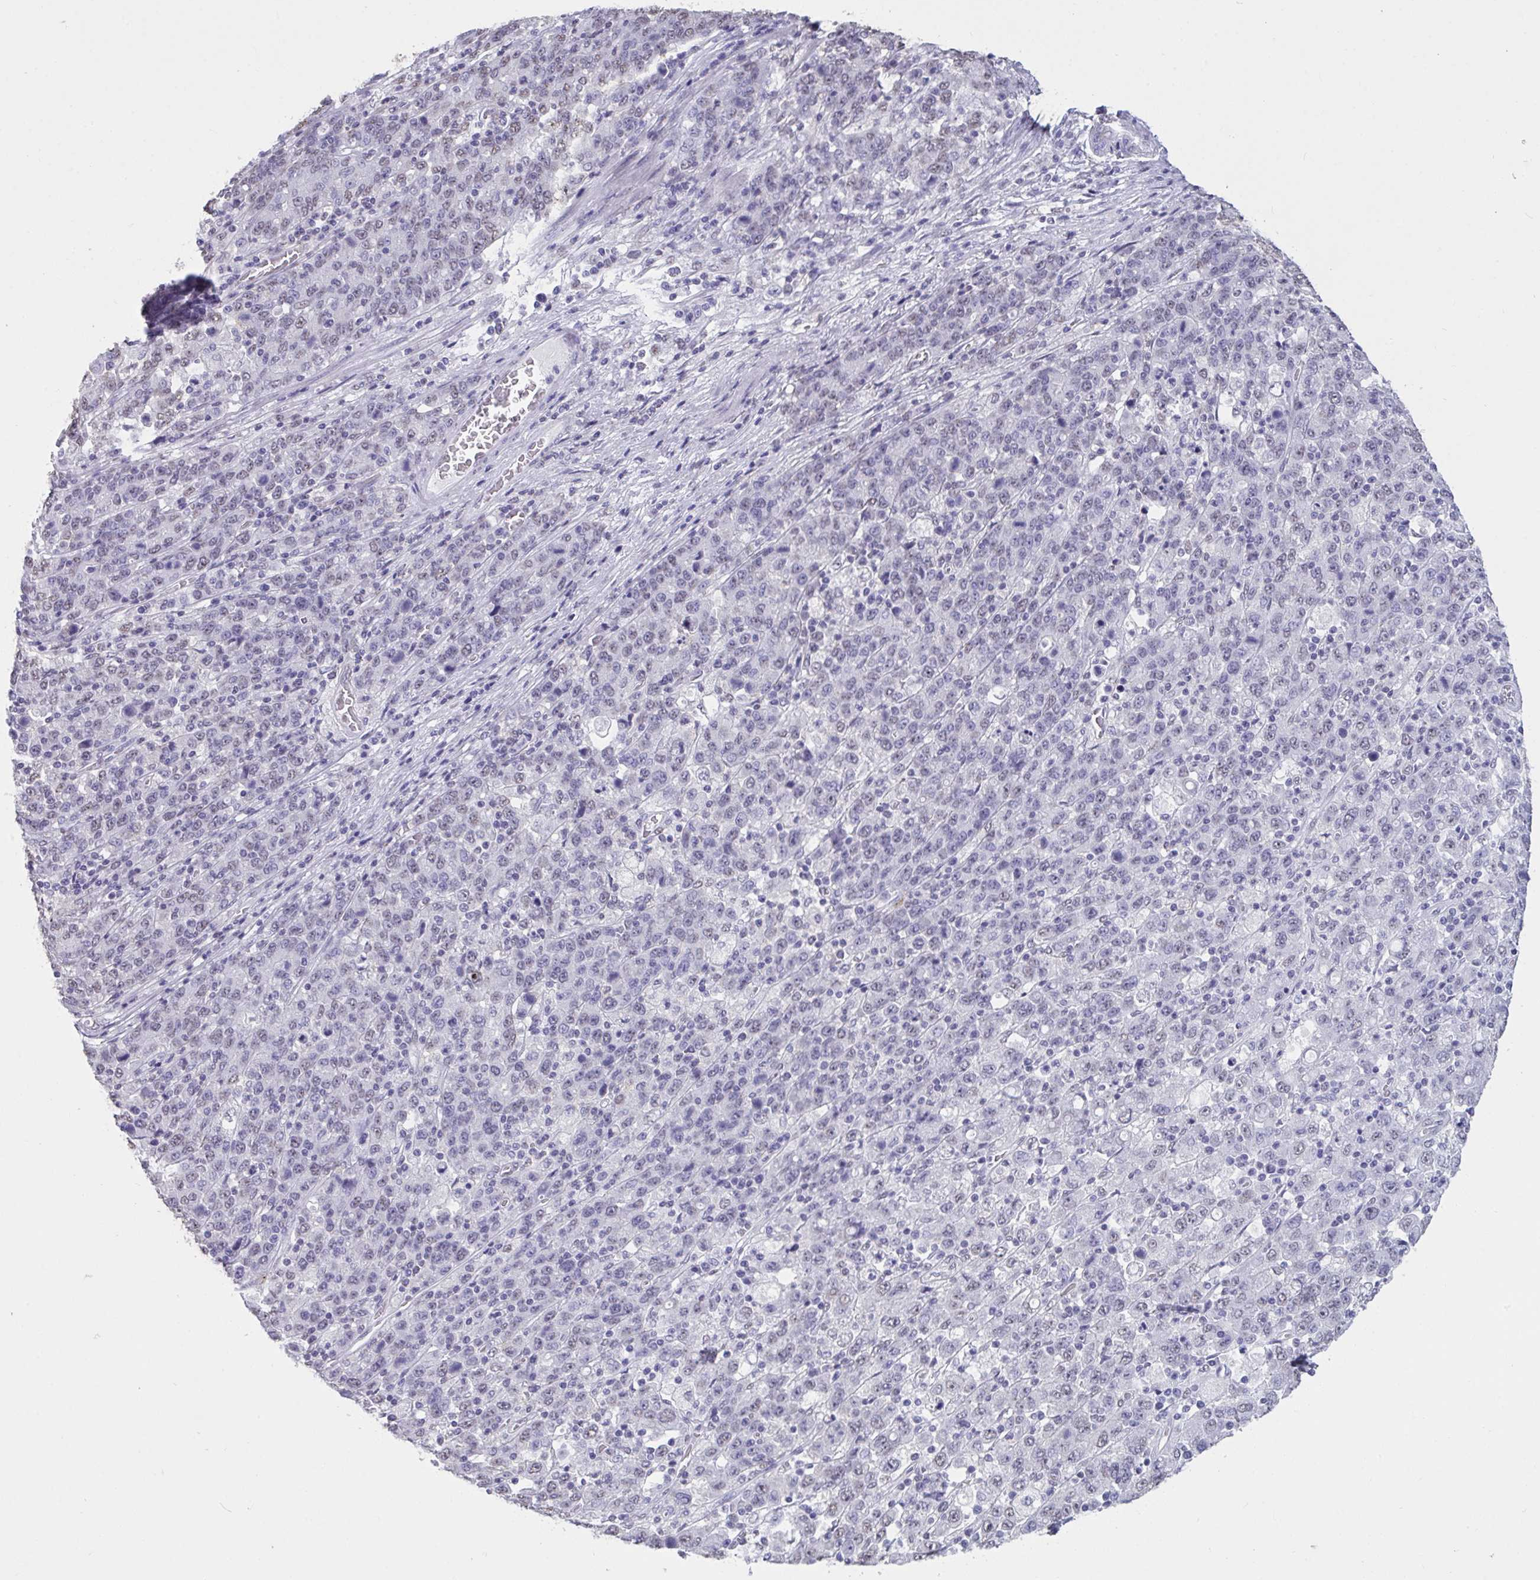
{"staining": {"intensity": "negative", "quantity": "none", "location": "none"}, "tissue": "stomach cancer", "cell_type": "Tumor cells", "image_type": "cancer", "snomed": [{"axis": "morphology", "description": "Adenocarcinoma, NOS"}, {"axis": "topography", "description": "Stomach, upper"}], "caption": "The image demonstrates no staining of tumor cells in adenocarcinoma (stomach).", "gene": "SEMA6B", "patient": {"sex": "male", "age": 69}}